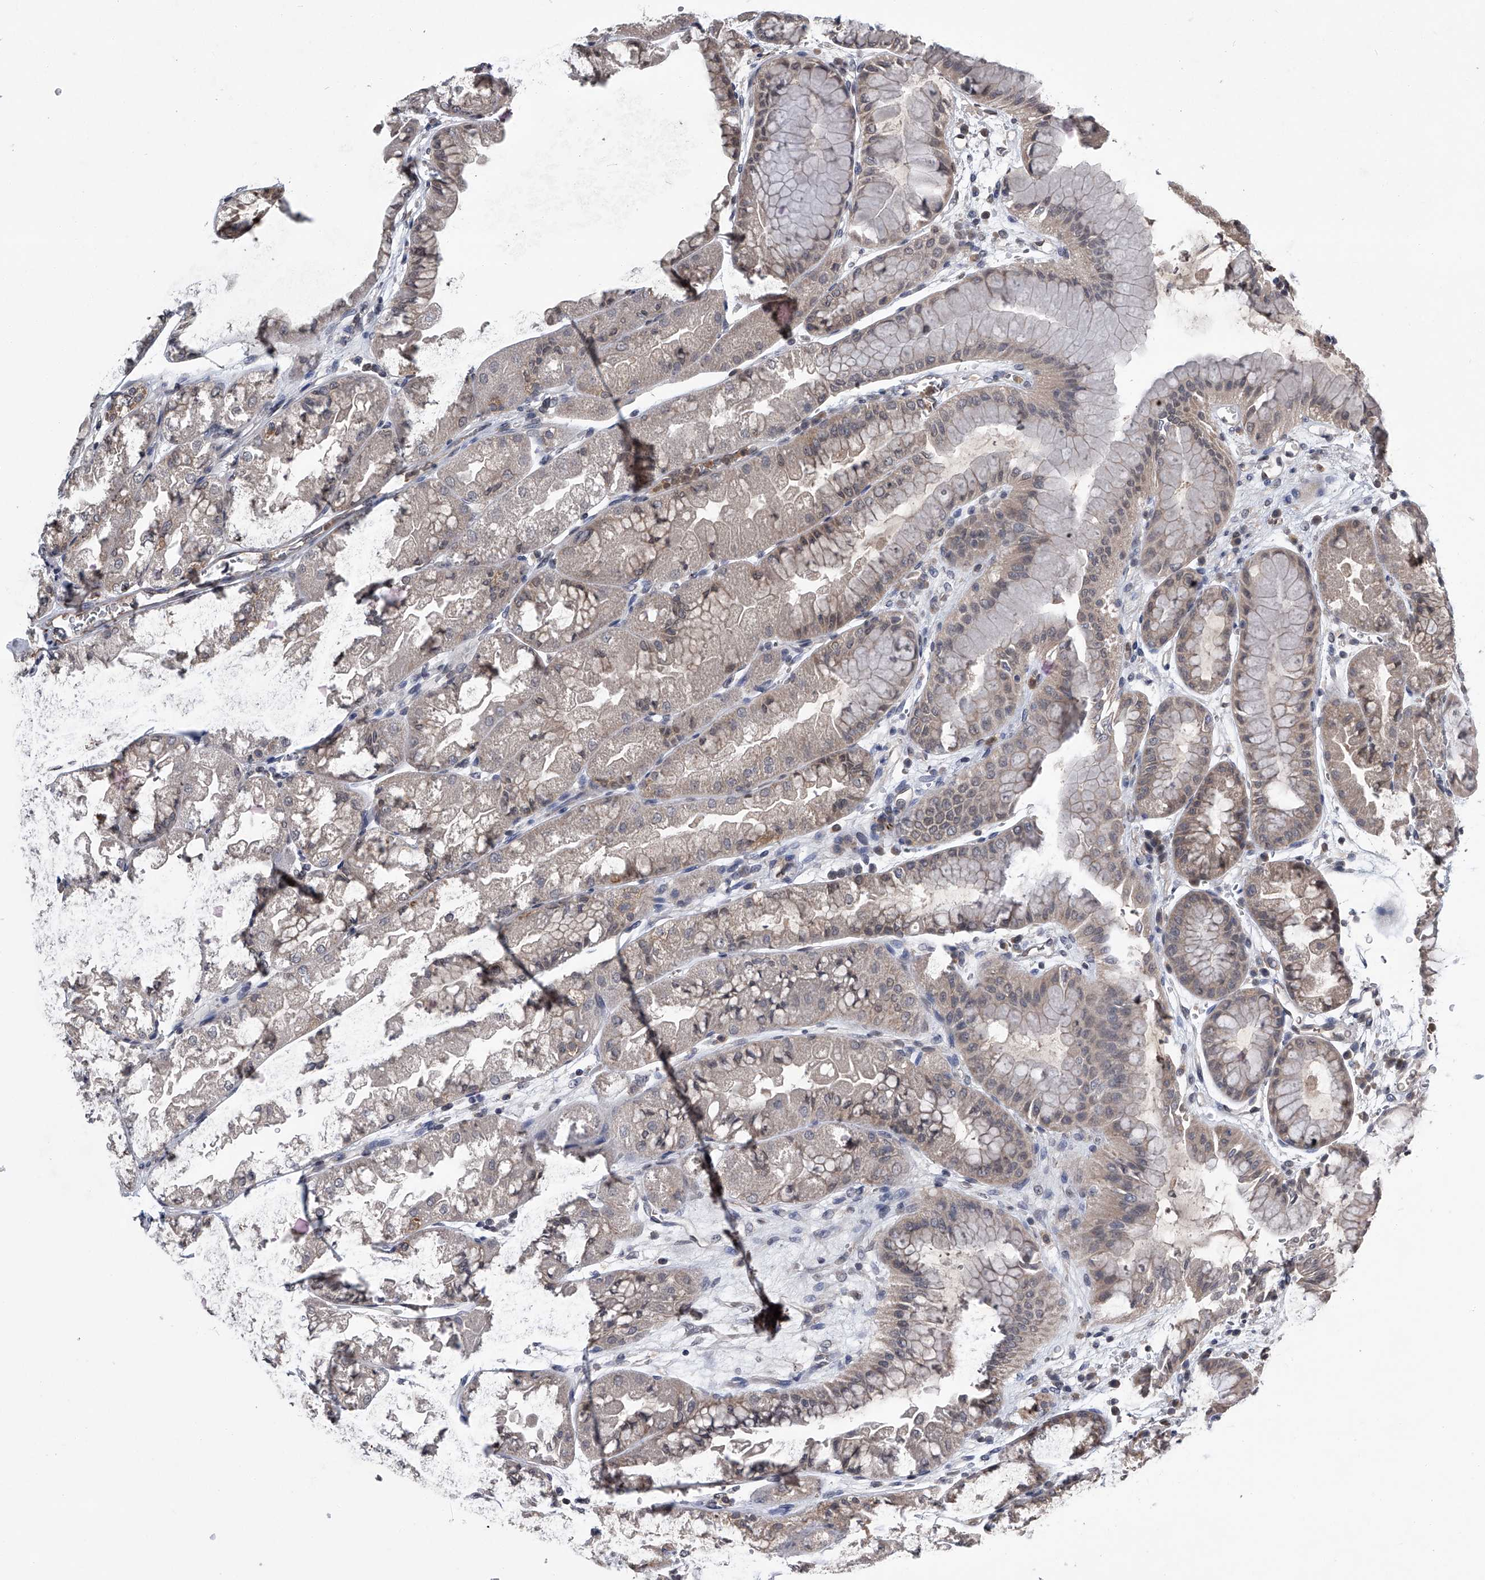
{"staining": {"intensity": "moderate", "quantity": "25%-75%", "location": "cytoplasmic/membranous"}, "tissue": "stomach", "cell_type": "Glandular cells", "image_type": "normal", "snomed": [{"axis": "morphology", "description": "Normal tissue, NOS"}, {"axis": "topography", "description": "Stomach, upper"}], "caption": "This is a histology image of immunohistochemistry staining of normal stomach, which shows moderate staining in the cytoplasmic/membranous of glandular cells.", "gene": "TSNAX", "patient": {"sex": "male", "age": 47}}